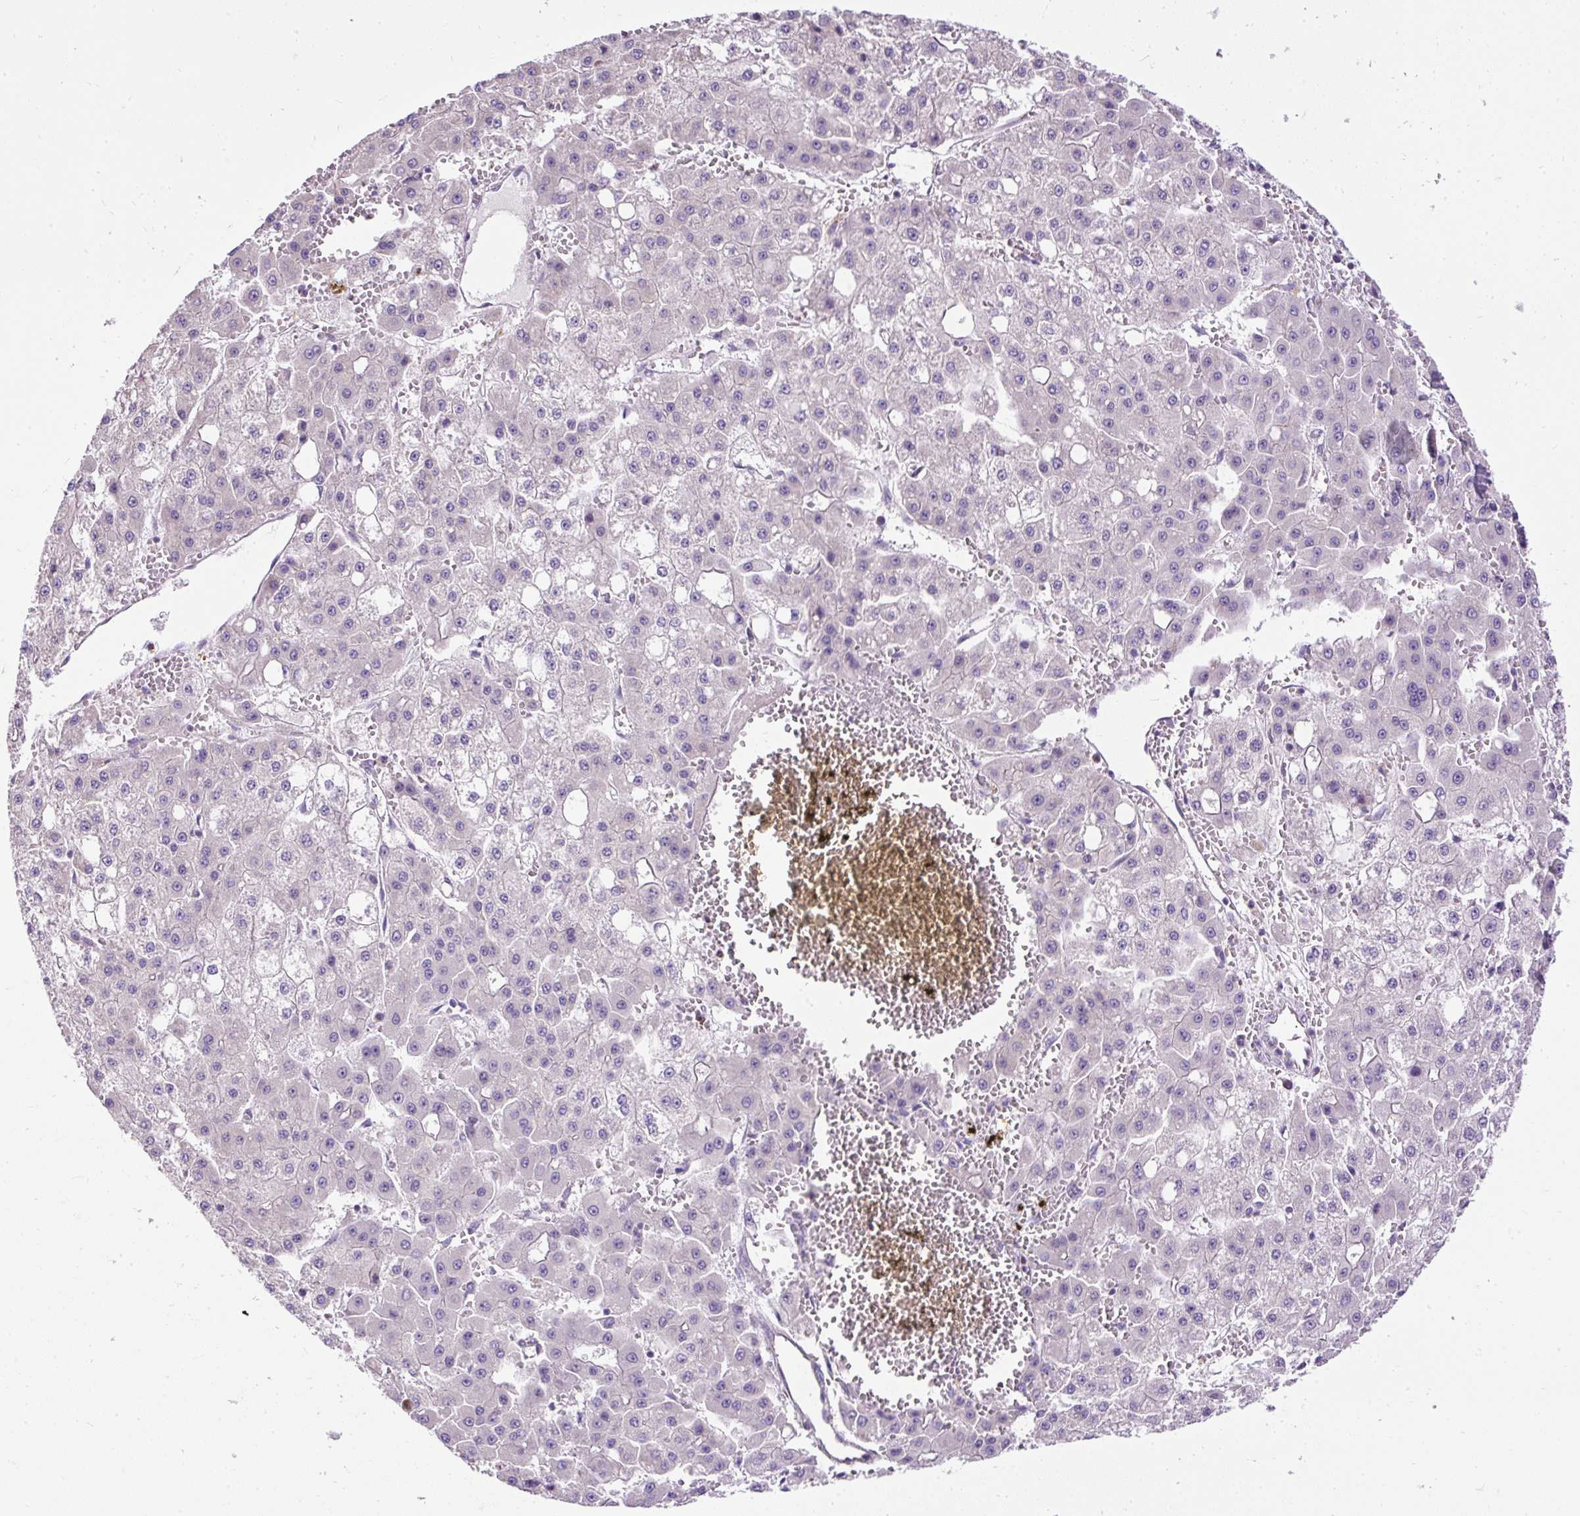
{"staining": {"intensity": "negative", "quantity": "none", "location": "none"}, "tissue": "liver cancer", "cell_type": "Tumor cells", "image_type": "cancer", "snomed": [{"axis": "morphology", "description": "Carcinoma, Hepatocellular, NOS"}, {"axis": "topography", "description": "Liver"}], "caption": "Liver cancer was stained to show a protein in brown. There is no significant positivity in tumor cells. (Immunohistochemistry (ihc), brightfield microscopy, high magnification).", "gene": "CFAP47", "patient": {"sex": "male", "age": 47}}